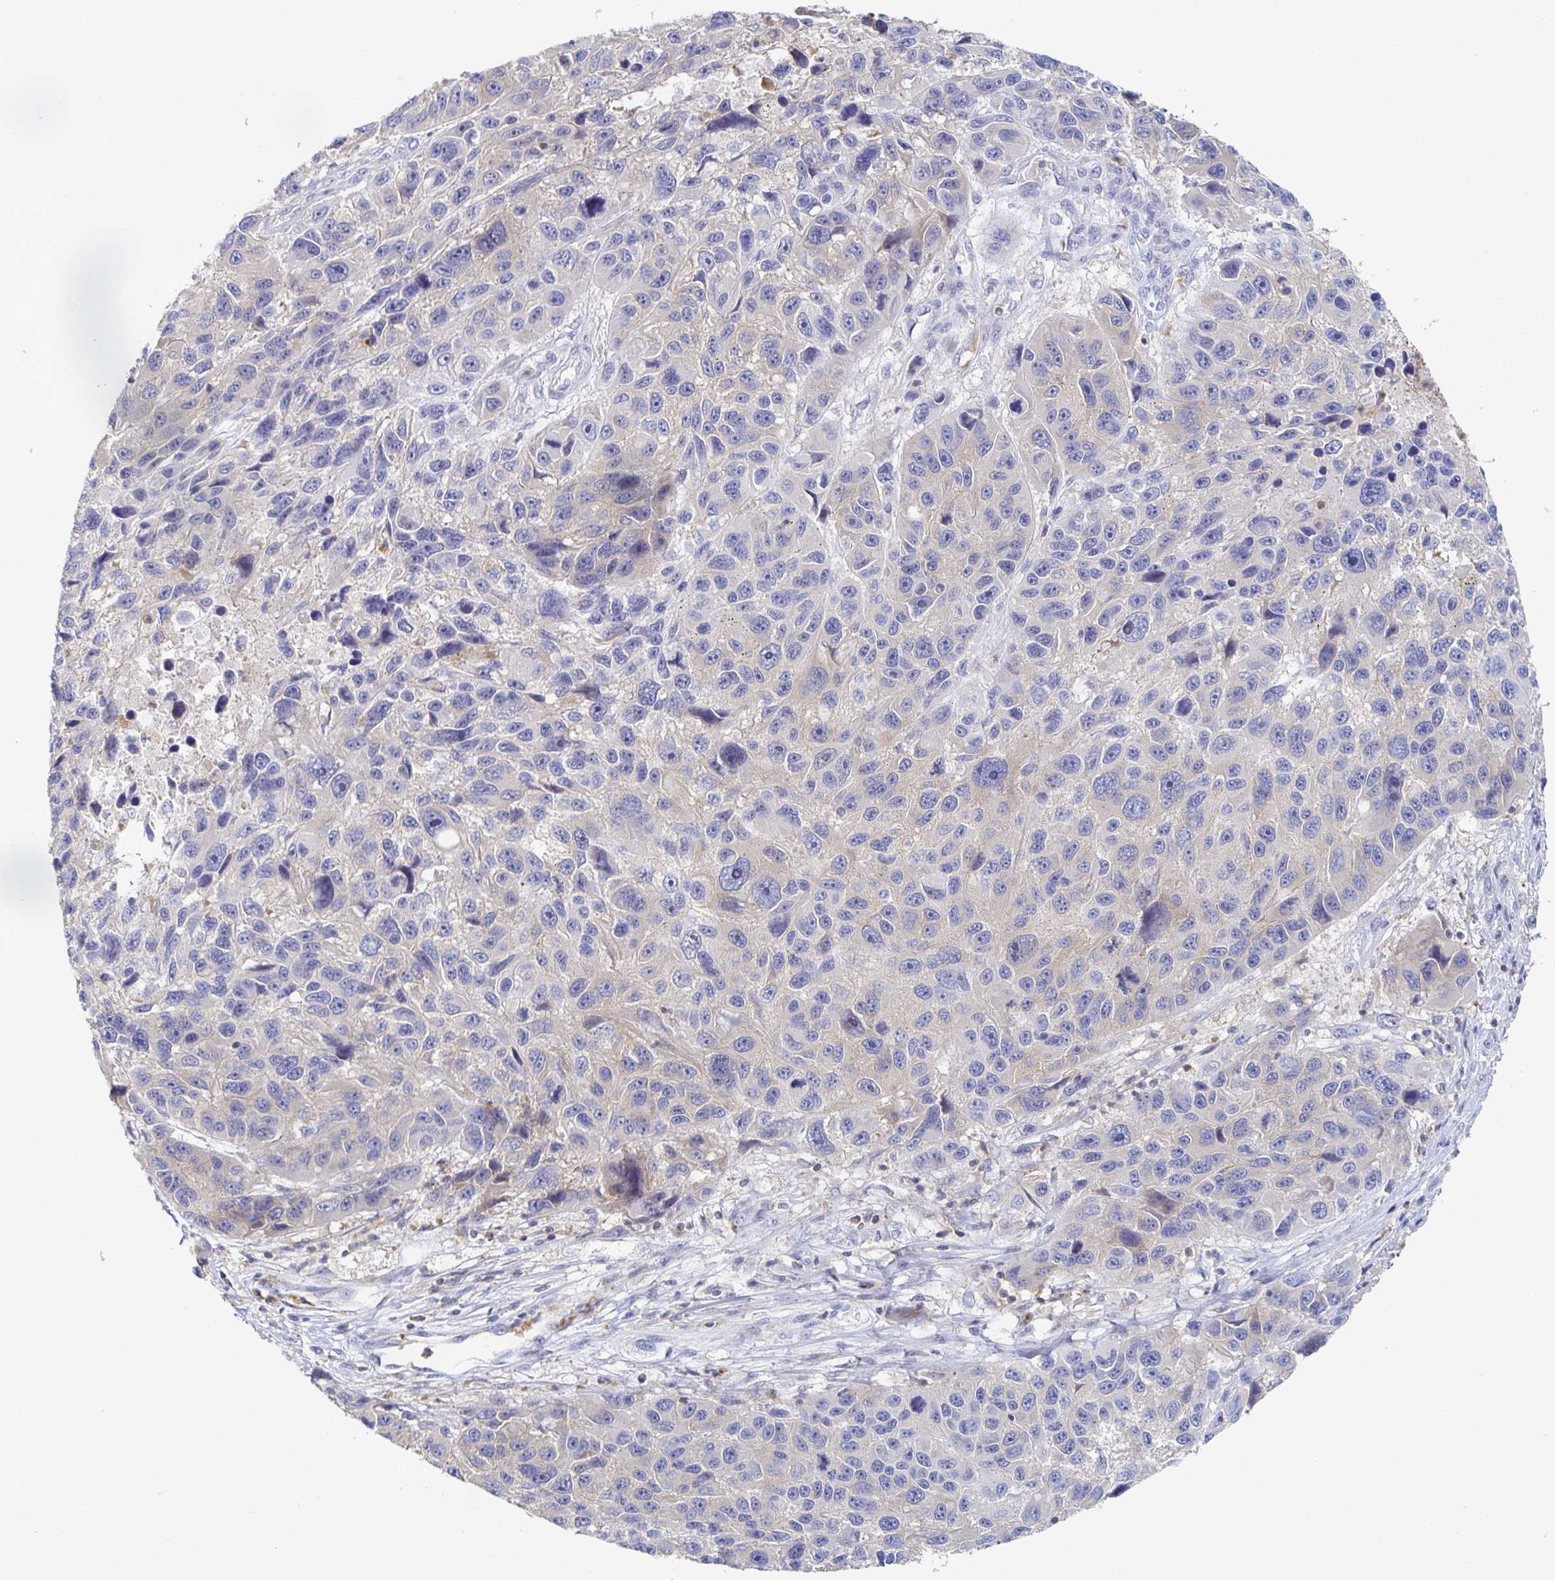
{"staining": {"intensity": "negative", "quantity": "none", "location": "none"}, "tissue": "melanoma", "cell_type": "Tumor cells", "image_type": "cancer", "snomed": [{"axis": "morphology", "description": "Malignant melanoma, NOS"}, {"axis": "topography", "description": "Skin"}], "caption": "Immunohistochemistry (IHC) histopathology image of neoplastic tissue: malignant melanoma stained with DAB exhibits no significant protein positivity in tumor cells.", "gene": "PIK3CD", "patient": {"sex": "male", "age": 53}}